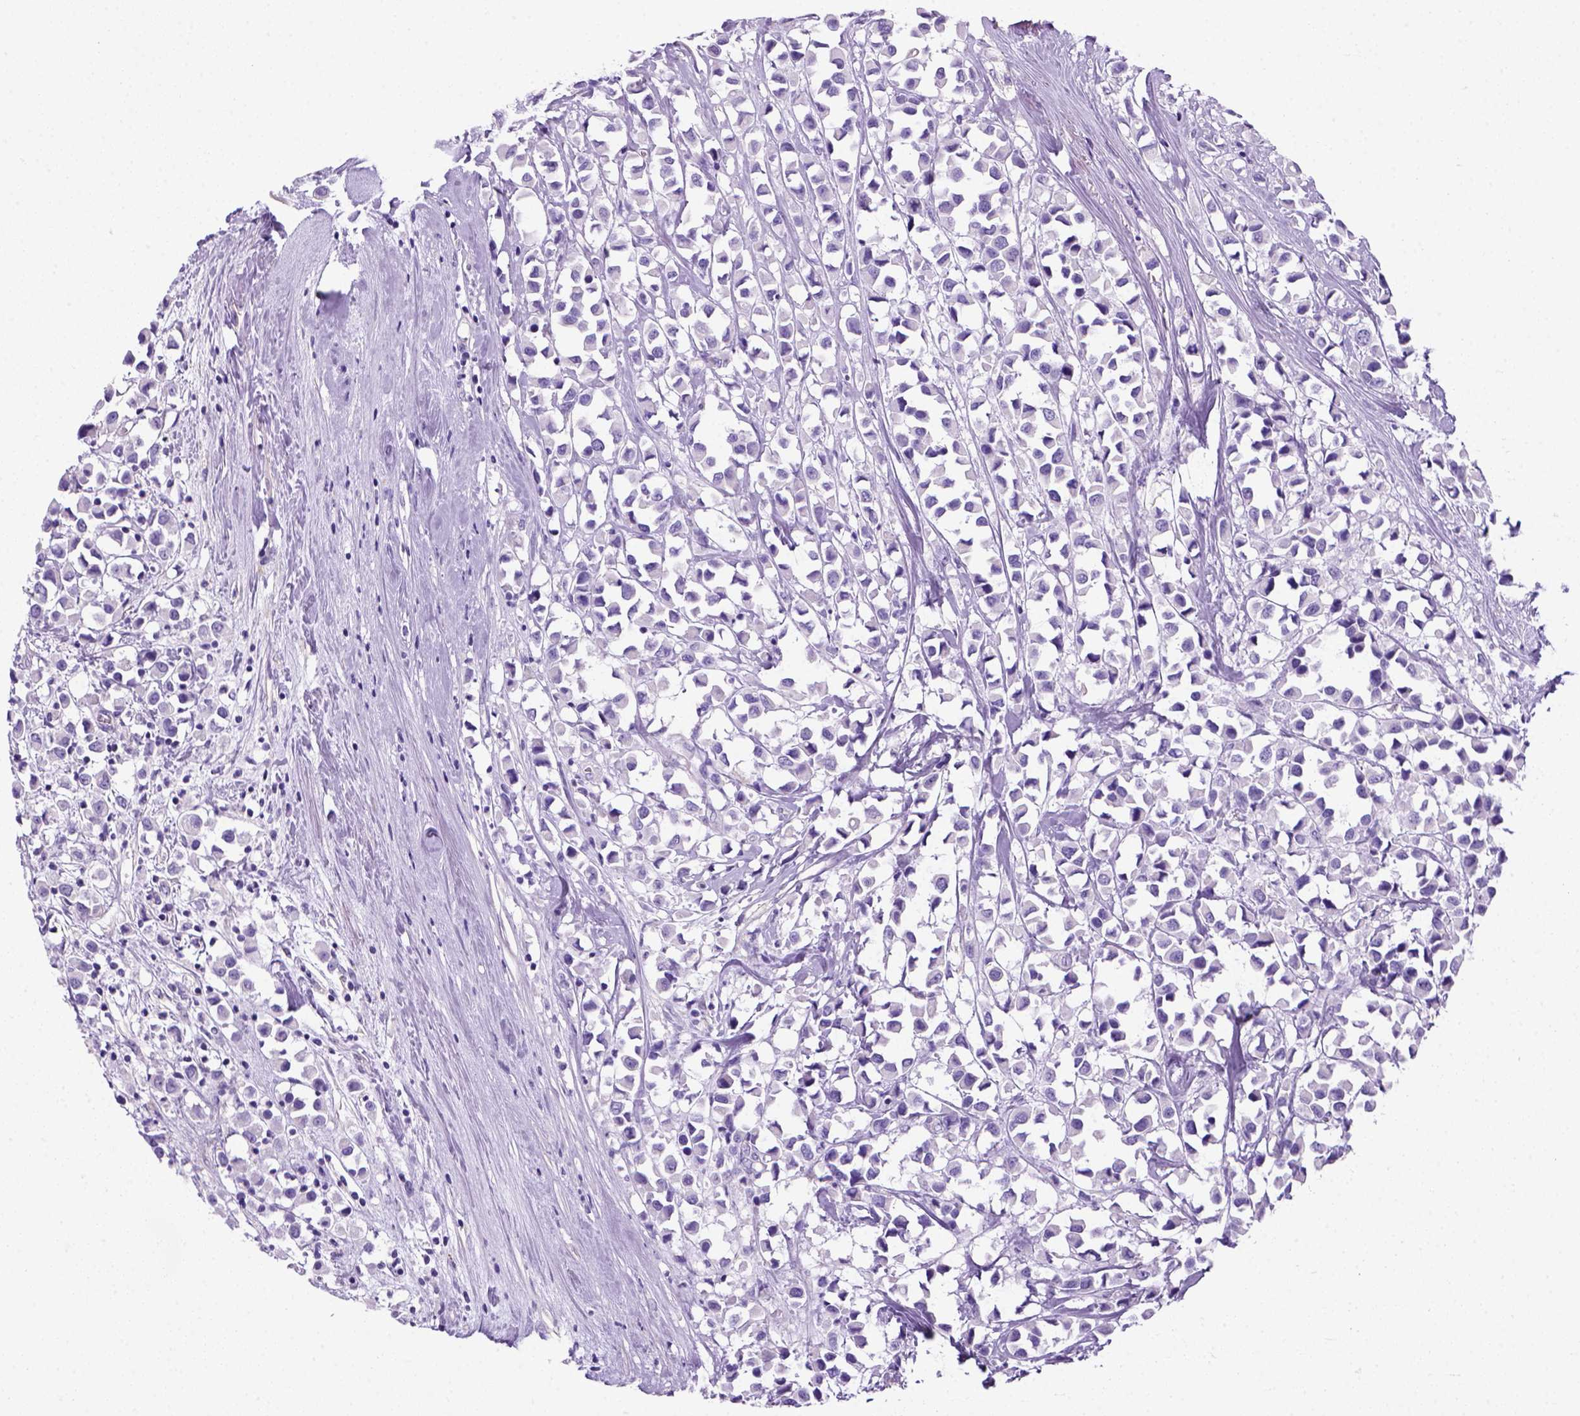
{"staining": {"intensity": "negative", "quantity": "none", "location": "none"}, "tissue": "breast cancer", "cell_type": "Tumor cells", "image_type": "cancer", "snomed": [{"axis": "morphology", "description": "Duct carcinoma"}, {"axis": "topography", "description": "Breast"}], "caption": "Immunohistochemical staining of breast cancer reveals no significant expression in tumor cells.", "gene": "ARHGEF33", "patient": {"sex": "female", "age": 61}}